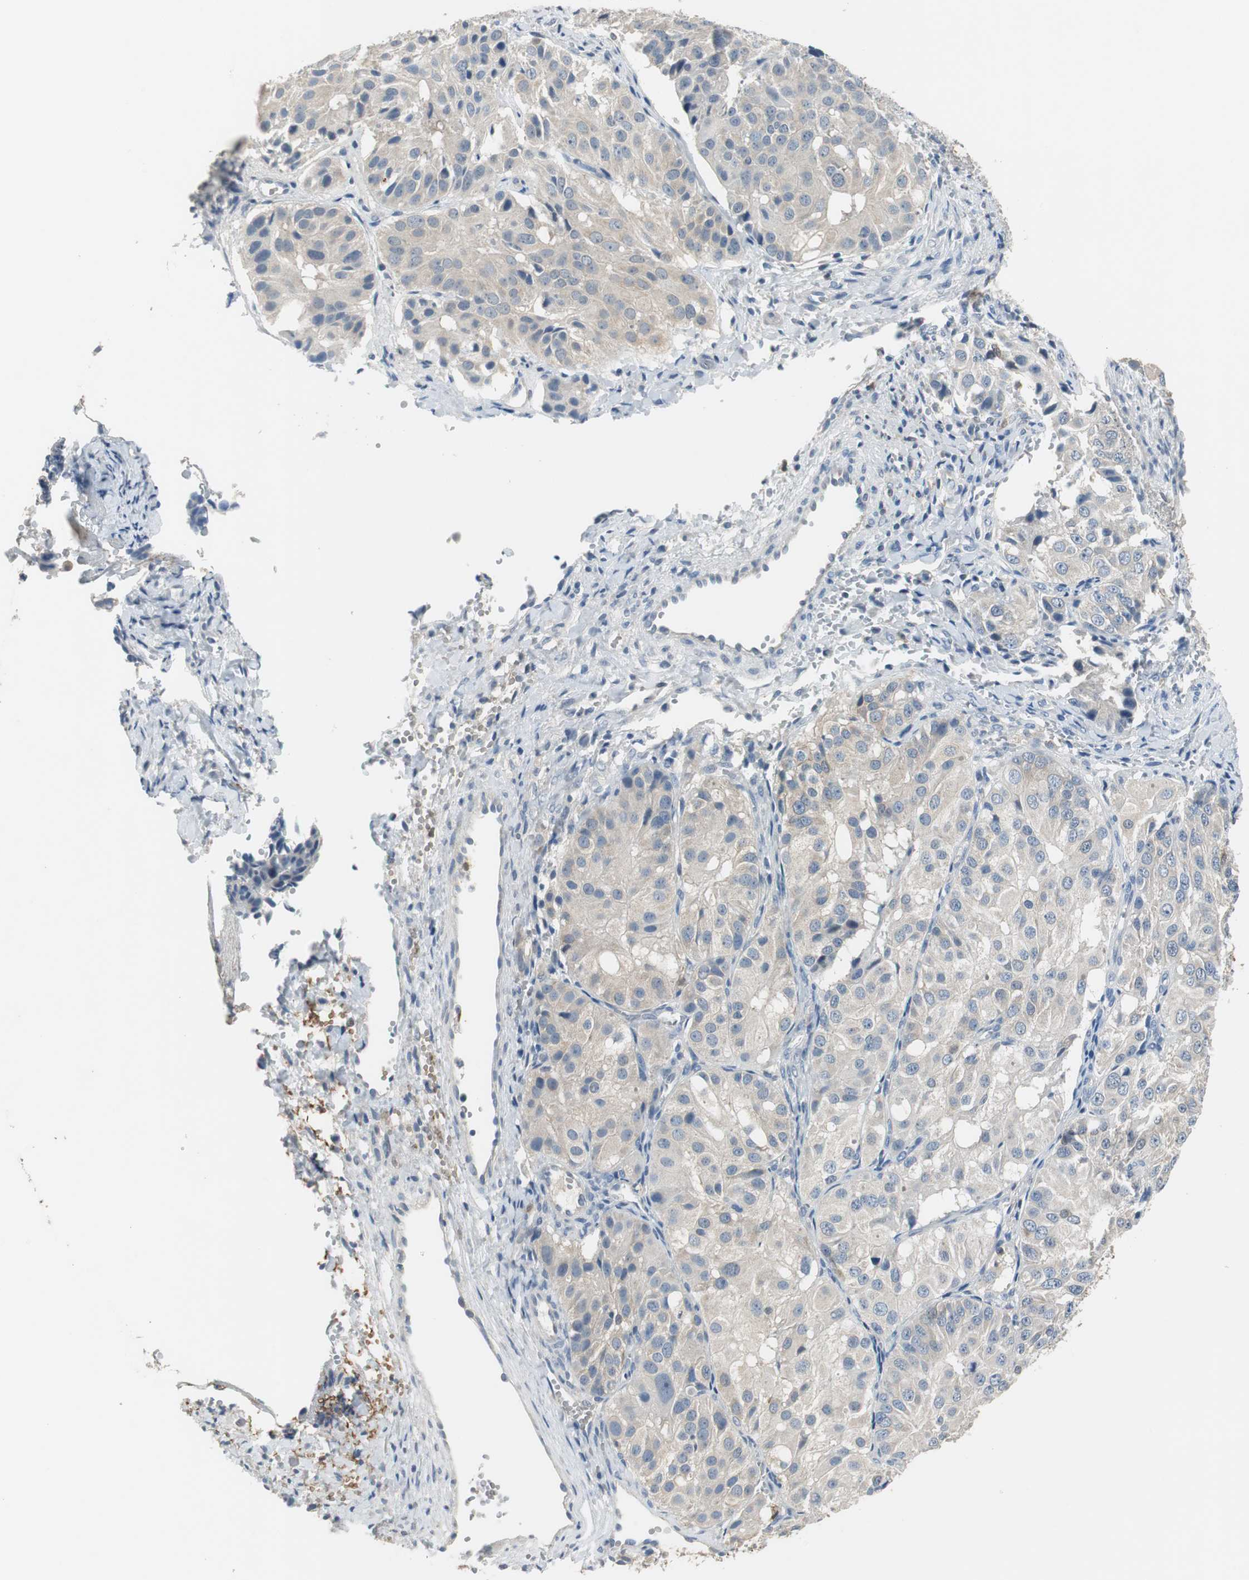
{"staining": {"intensity": "weak", "quantity": "25%-75%", "location": "cytoplasmic/membranous"}, "tissue": "ovarian cancer", "cell_type": "Tumor cells", "image_type": "cancer", "snomed": [{"axis": "morphology", "description": "Carcinoma, endometroid"}, {"axis": "topography", "description": "Ovary"}], "caption": "A histopathology image of human ovarian endometroid carcinoma stained for a protein demonstrates weak cytoplasmic/membranous brown staining in tumor cells.", "gene": "MSTO1", "patient": {"sex": "female", "age": 51}}